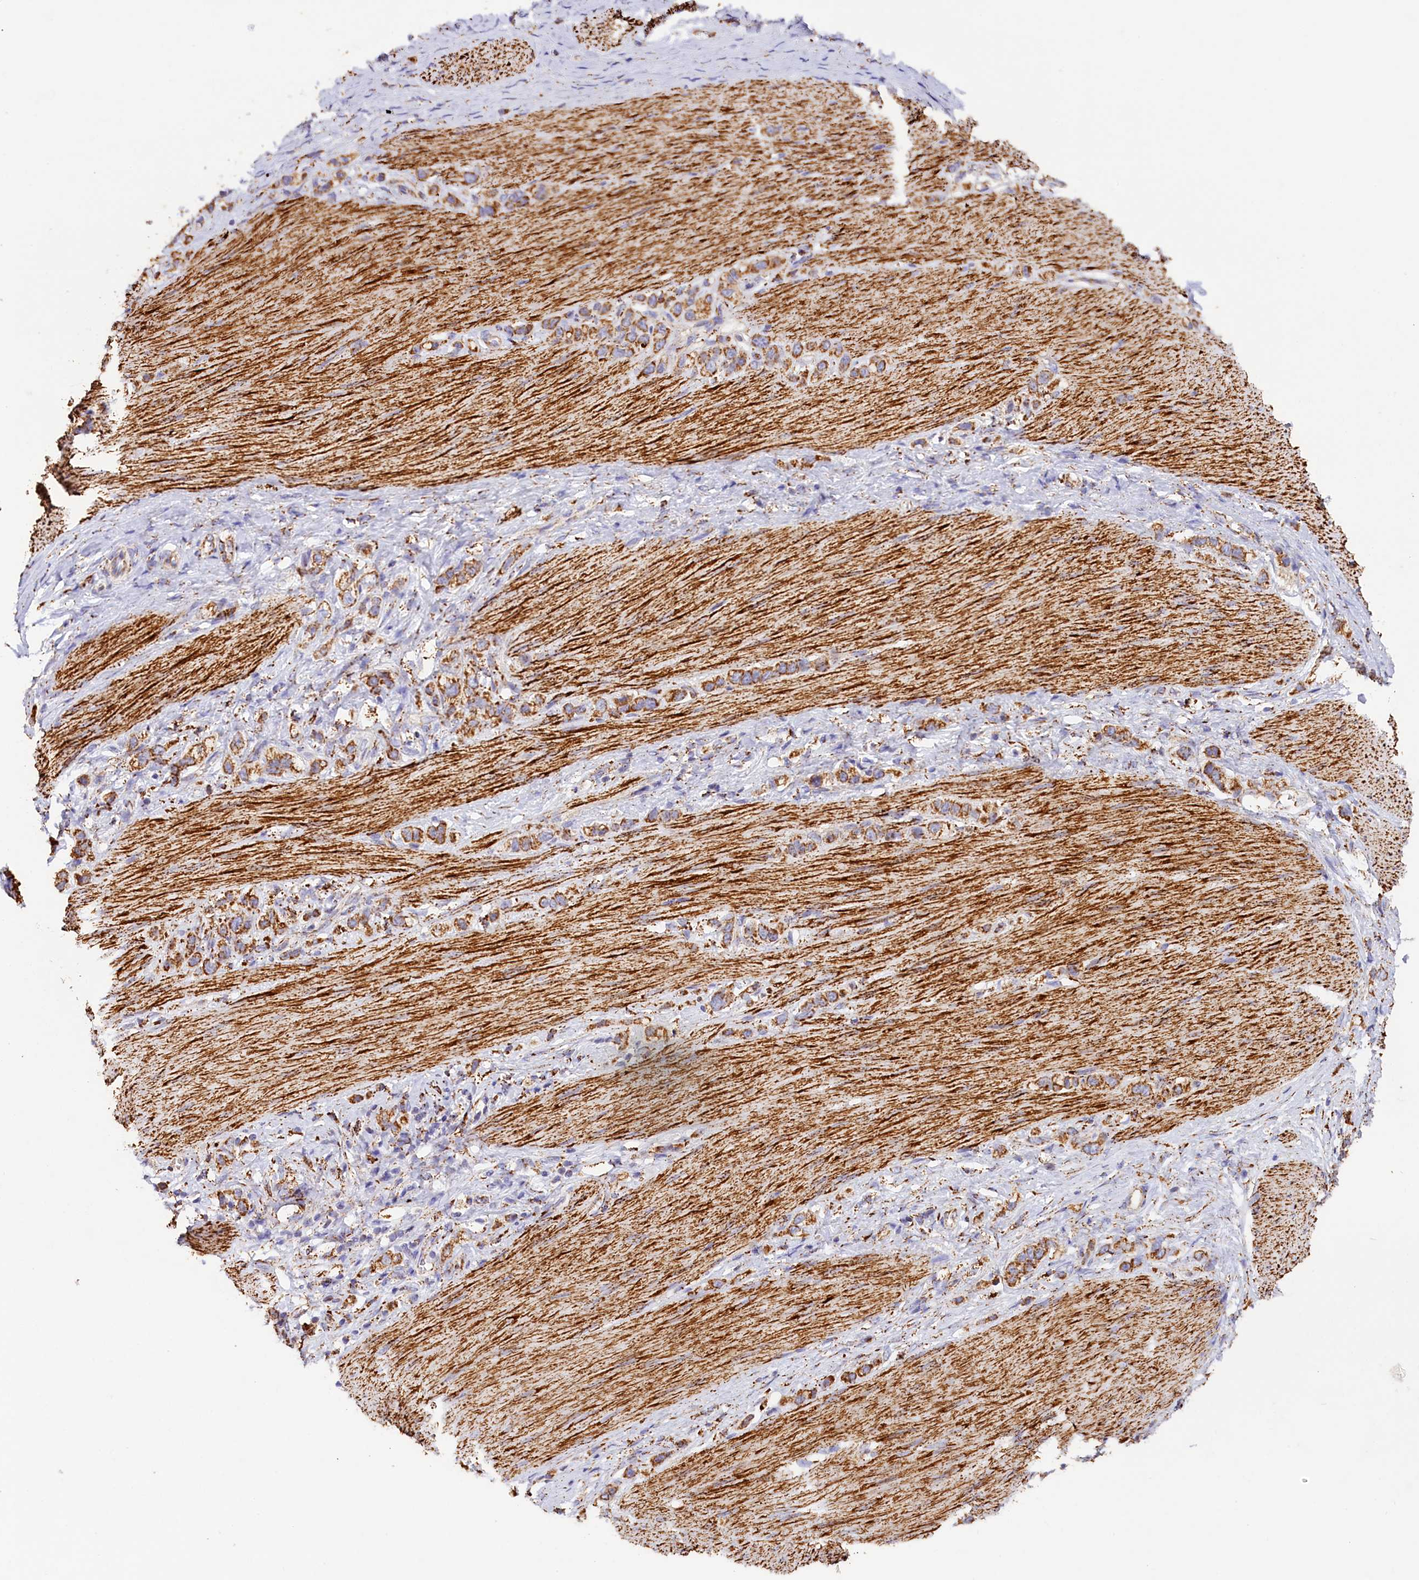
{"staining": {"intensity": "strong", "quantity": ">75%", "location": "cytoplasmic/membranous"}, "tissue": "stomach cancer", "cell_type": "Tumor cells", "image_type": "cancer", "snomed": [{"axis": "morphology", "description": "Adenocarcinoma, NOS"}, {"axis": "topography", "description": "Stomach"}], "caption": "Immunohistochemistry (IHC) histopathology image of neoplastic tissue: human adenocarcinoma (stomach) stained using immunohistochemistry (IHC) displays high levels of strong protein expression localized specifically in the cytoplasmic/membranous of tumor cells, appearing as a cytoplasmic/membranous brown color.", "gene": "AKTIP", "patient": {"sex": "female", "age": 65}}